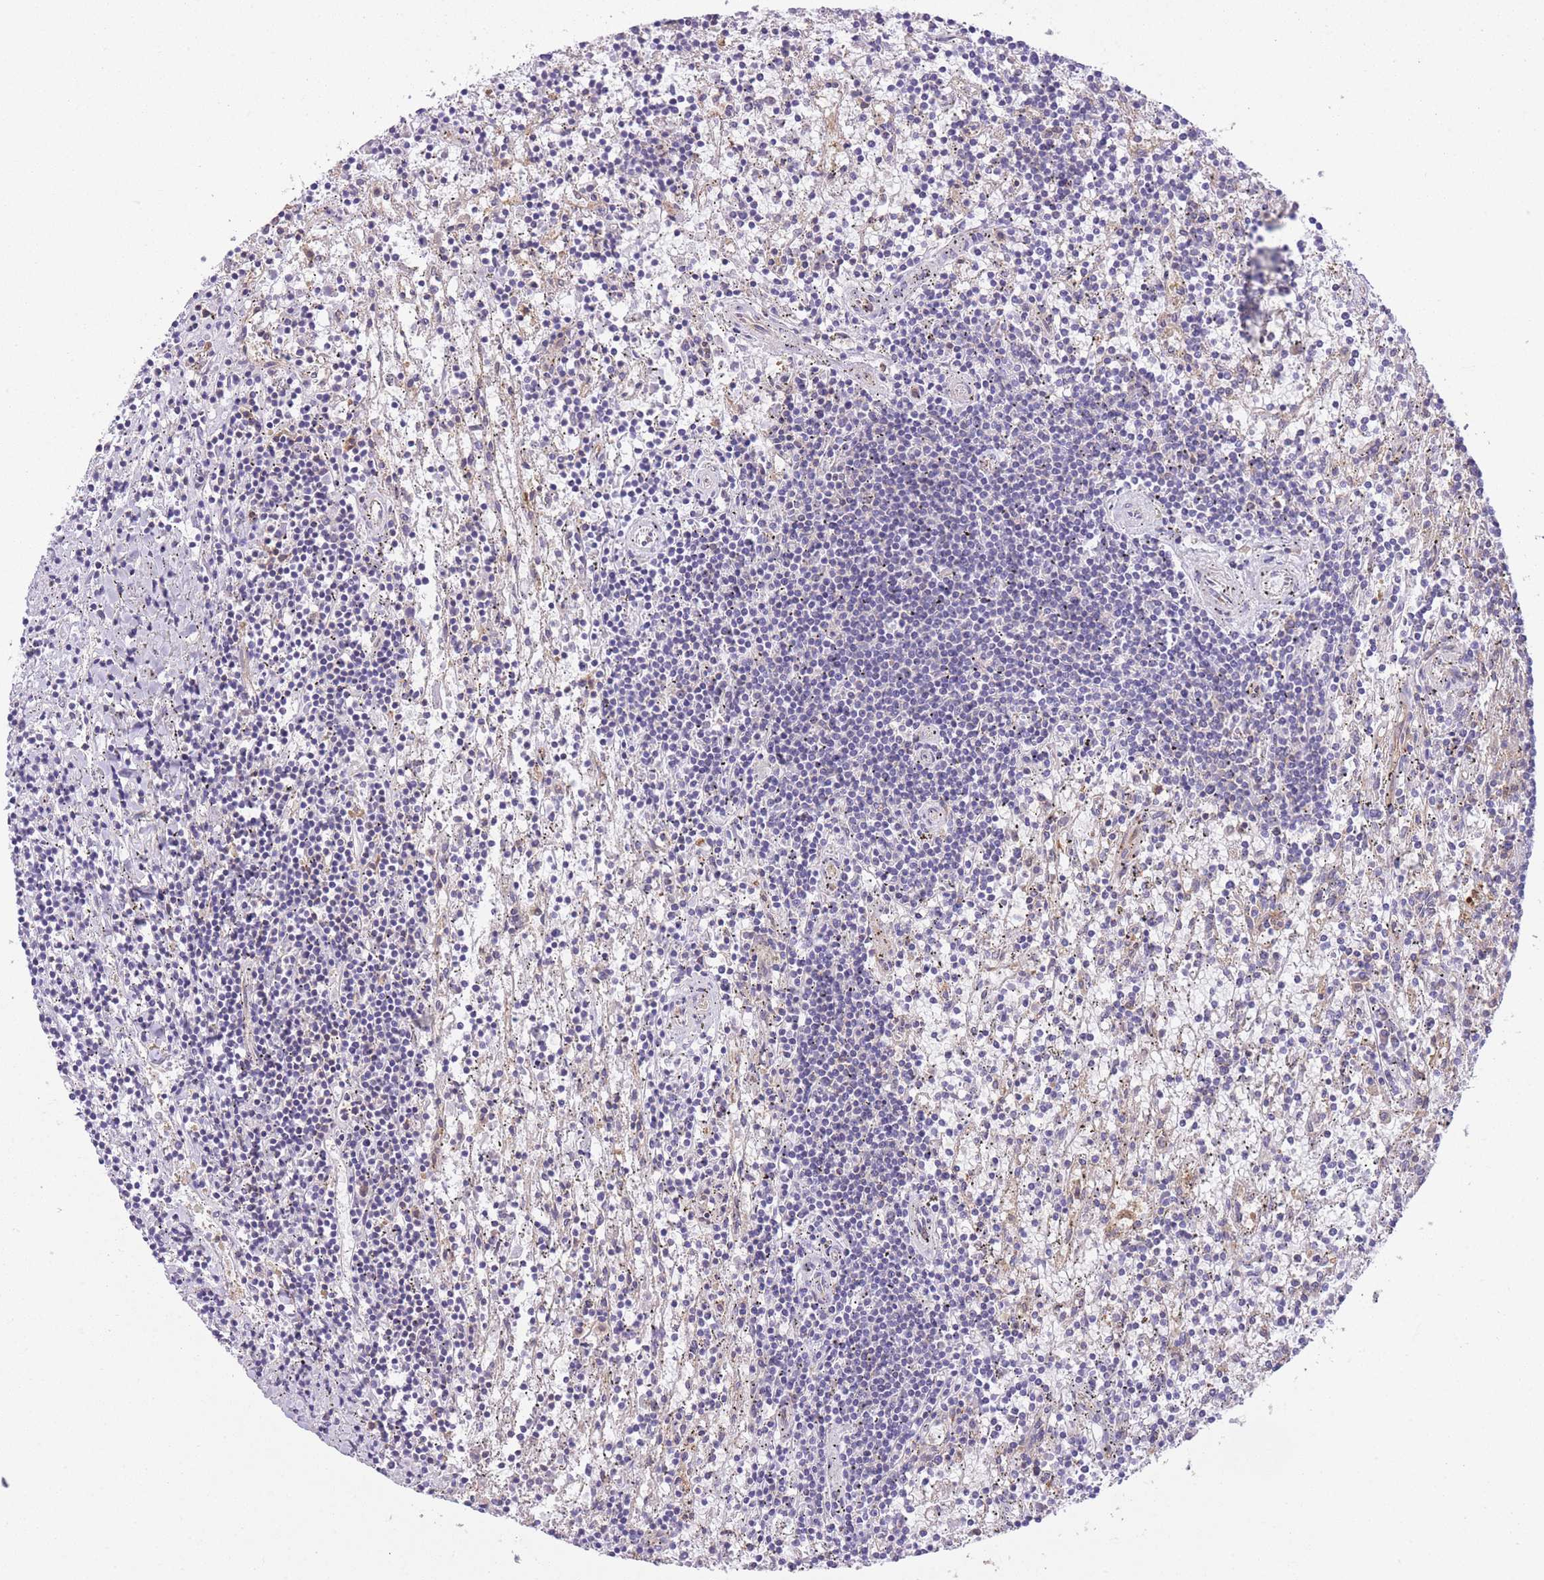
{"staining": {"intensity": "negative", "quantity": "none", "location": "none"}, "tissue": "lymphoma", "cell_type": "Tumor cells", "image_type": "cancer", "snomed": [{"axis": "morphology", "description": "Malignant lymphoma, non-Hodgkin's type, Low grade"}, {"axis": "topography", "description": "Spleen"}], "caption": "The immunohistochemistry (IHC) micrograph has no significant positivity in tumor cells of lymphoma tissue. (DAB immunohistochemistry visualized using brightfield microscopy, high magnification).", "gene": "PRKAR1A", "patient": {"sex": "male", "age": 76}}